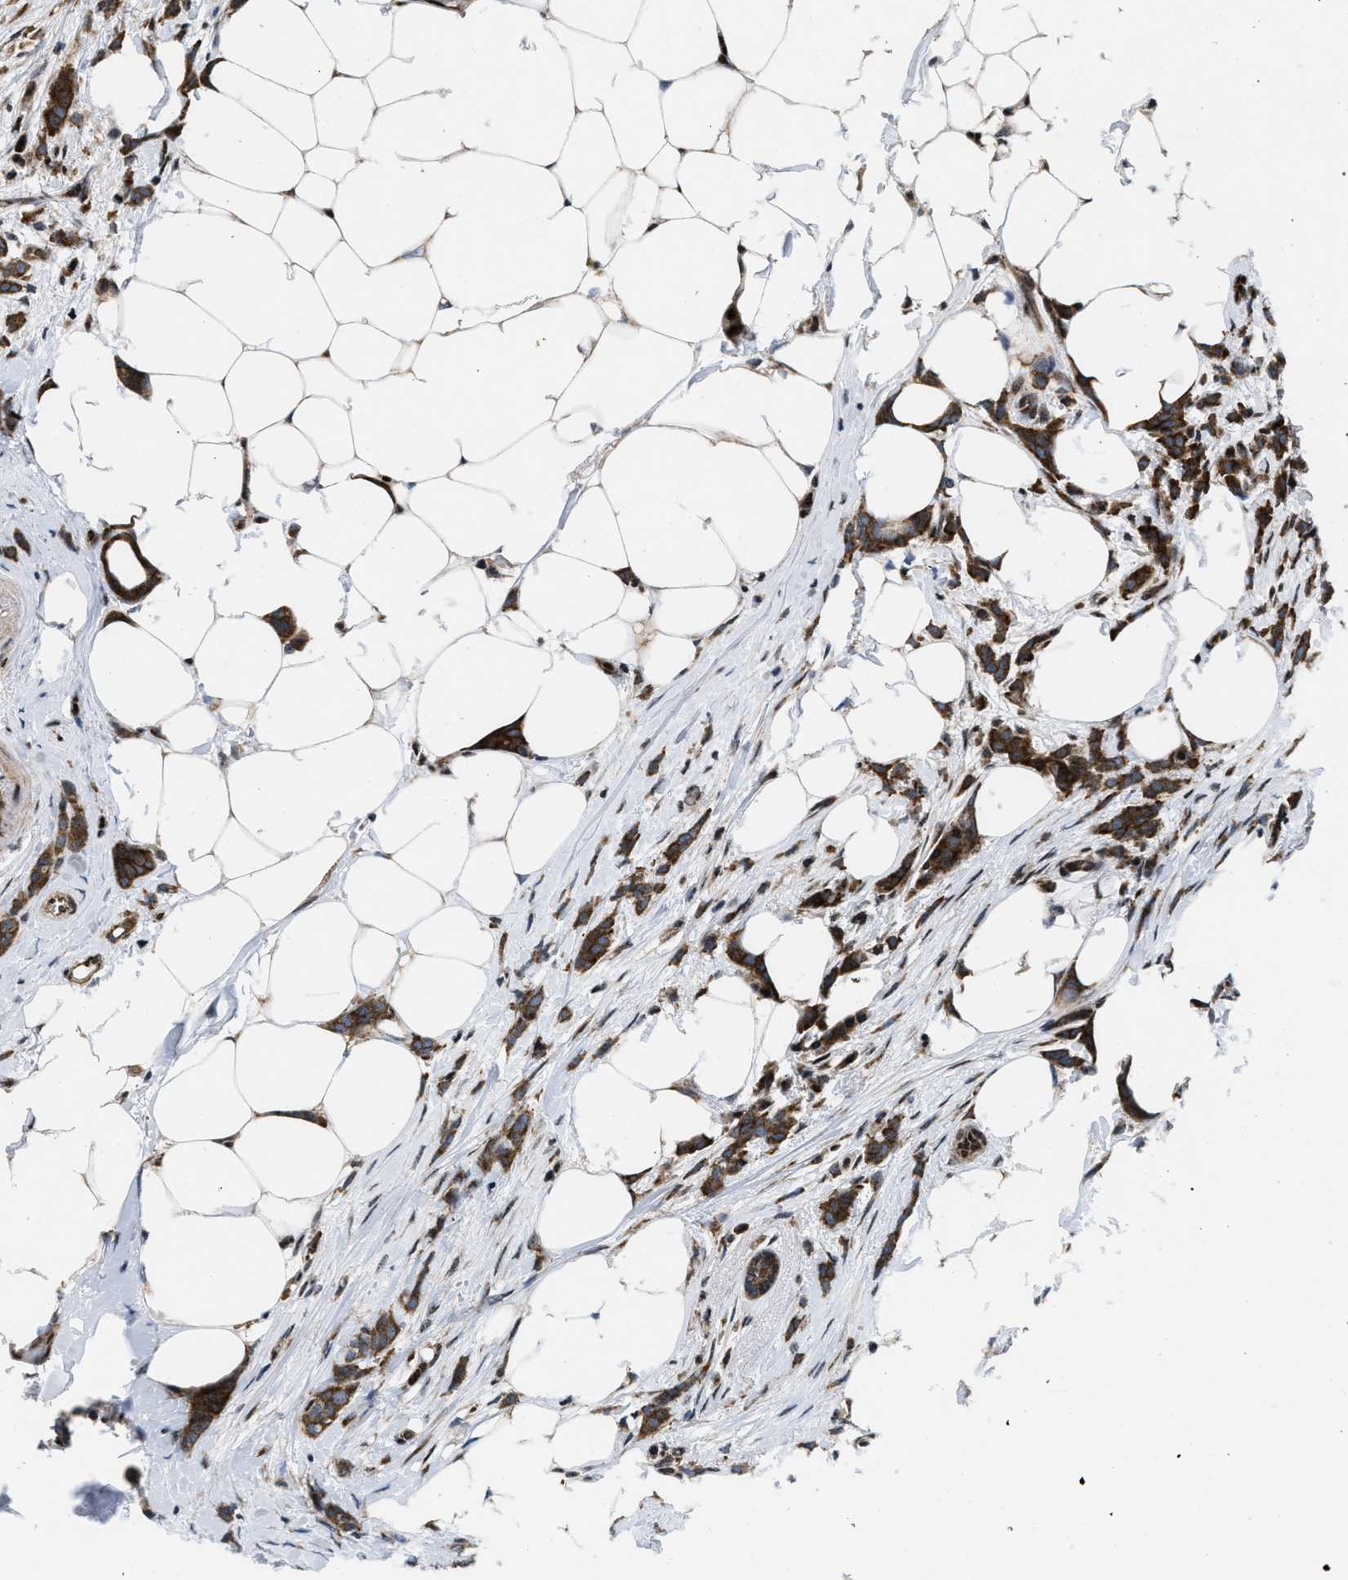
{"staining": {"intensity": "strong", "quantity": ">75%", "location": "cytoplasmic/membranous"}, "tissue": "breast cancer", "cell_type": "Tumor cells", "image_type": "cancer", "snomed": [{"axis": "morphology", "description": "Lobular carcinoma, in situ"}, {"axis": "morphology", "description": "Lobular carcinoma"}, {"axis": "topography", "description": "Breast"}], "caption": "The micrograph exhibits immunohistochemical staining of breast cancer. There is strong cytoplasmic/membranous positivity is identified in approximately >75% of tumor cells. Using DAB (3,3'-diaminobenzidine) (brown) and hematoxylin (blue) stains, captured at high magnification using brightfield microscopy.", "gene": "PPP2CB", "patient": {"sex": "female", "age": 41}}